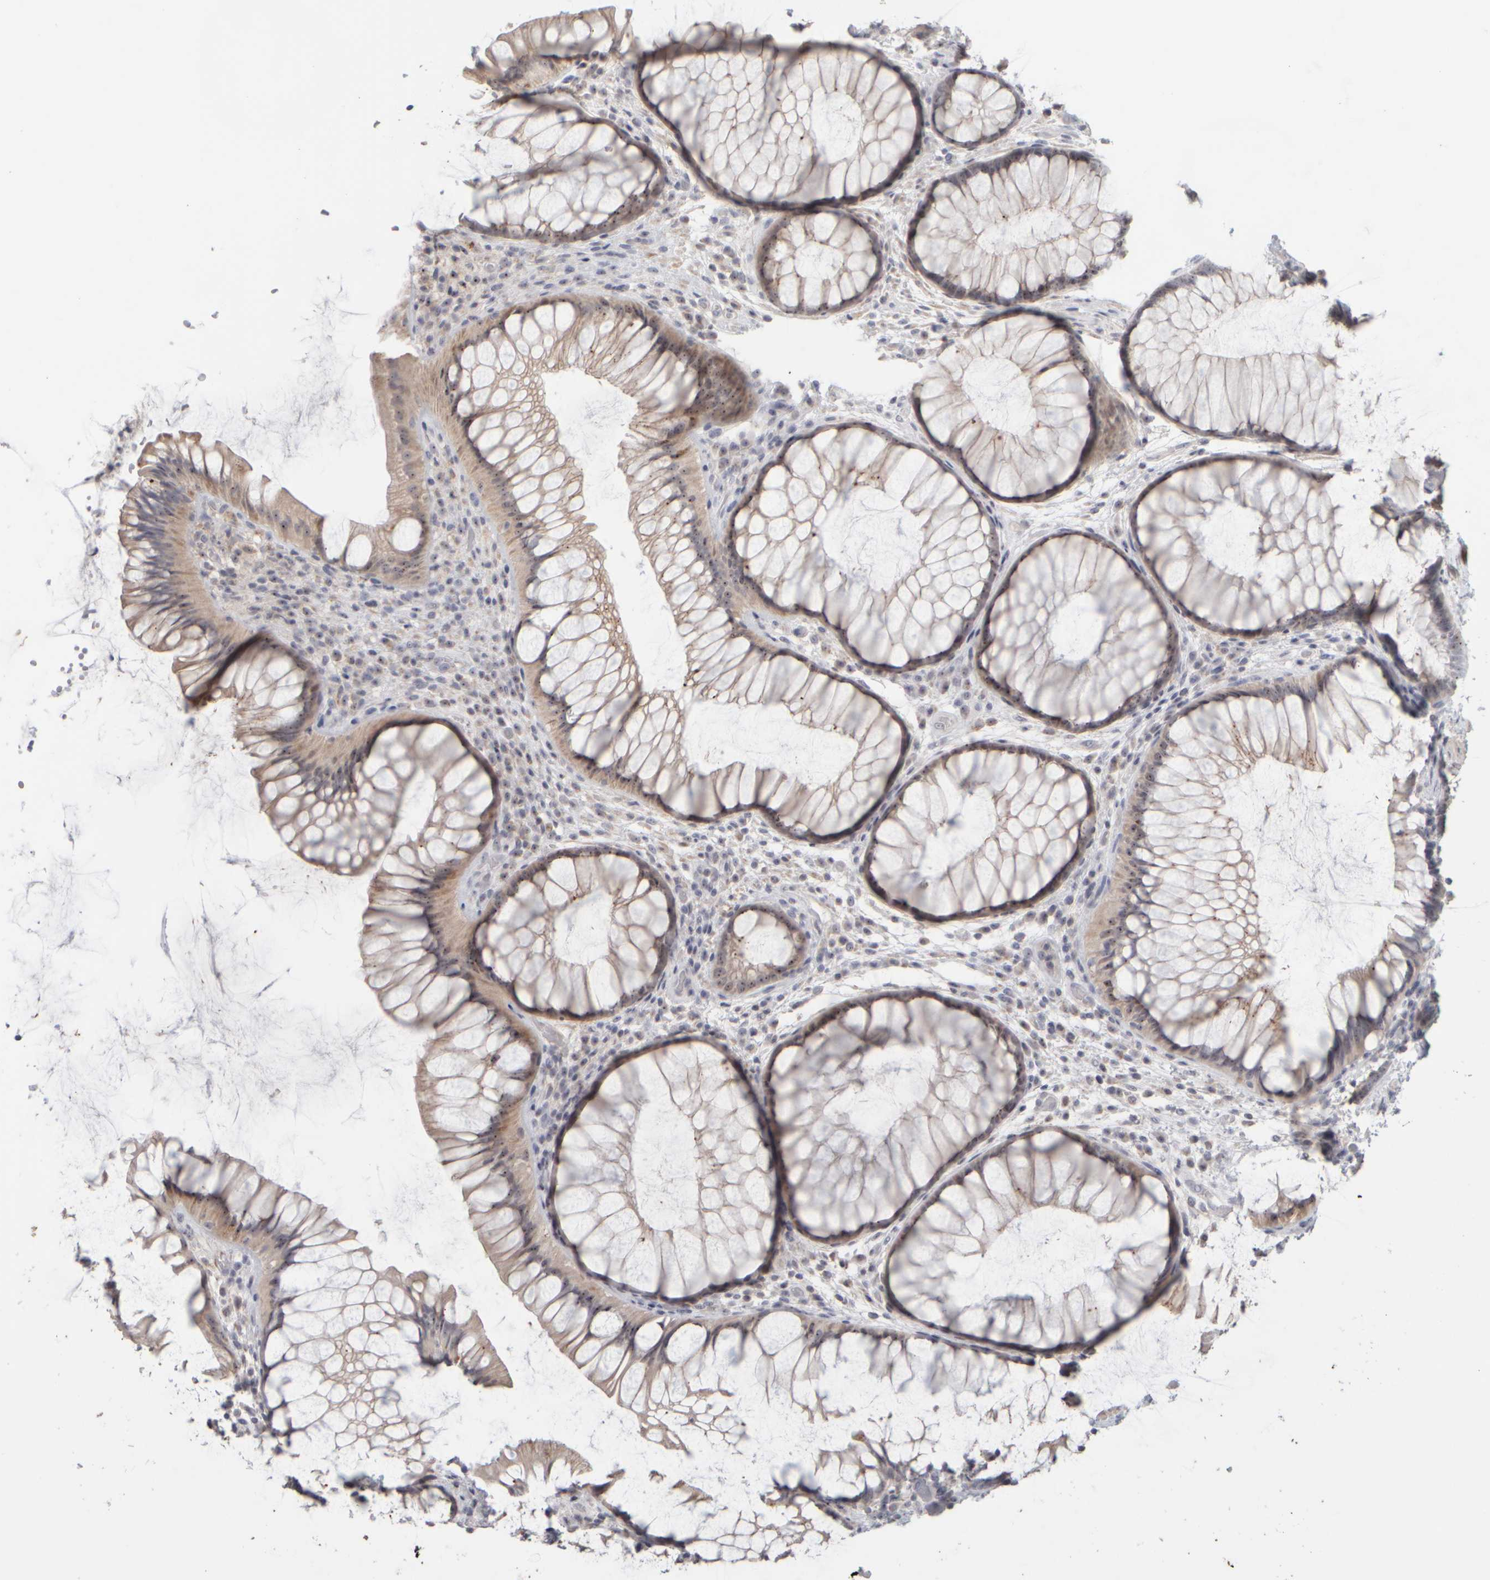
{"staining": {"intensity": "moderate", "quantity": "25%-75%", "location": "cytoplasmic/membranous,nuclear"}, "tissue": "rectum", "cell_type": "Glandular cells", "image_type": "normal", "snomed": [{"axis": "morphology", "description": "Normal tissue, NOS"}, {"axis": "topography", "description": "Rectum"}], "caption": "Immunohistochemistry of unremarkable human rectum reveals medium levels of moderate cytoplasmic/membranous,nuclear expression in about 25%-75% of glandular cells. The protein is shown in brown color, while the nuclei are stained blue.", "gene": "DCXR", "patient": {"sex": "male", "age": 51}}